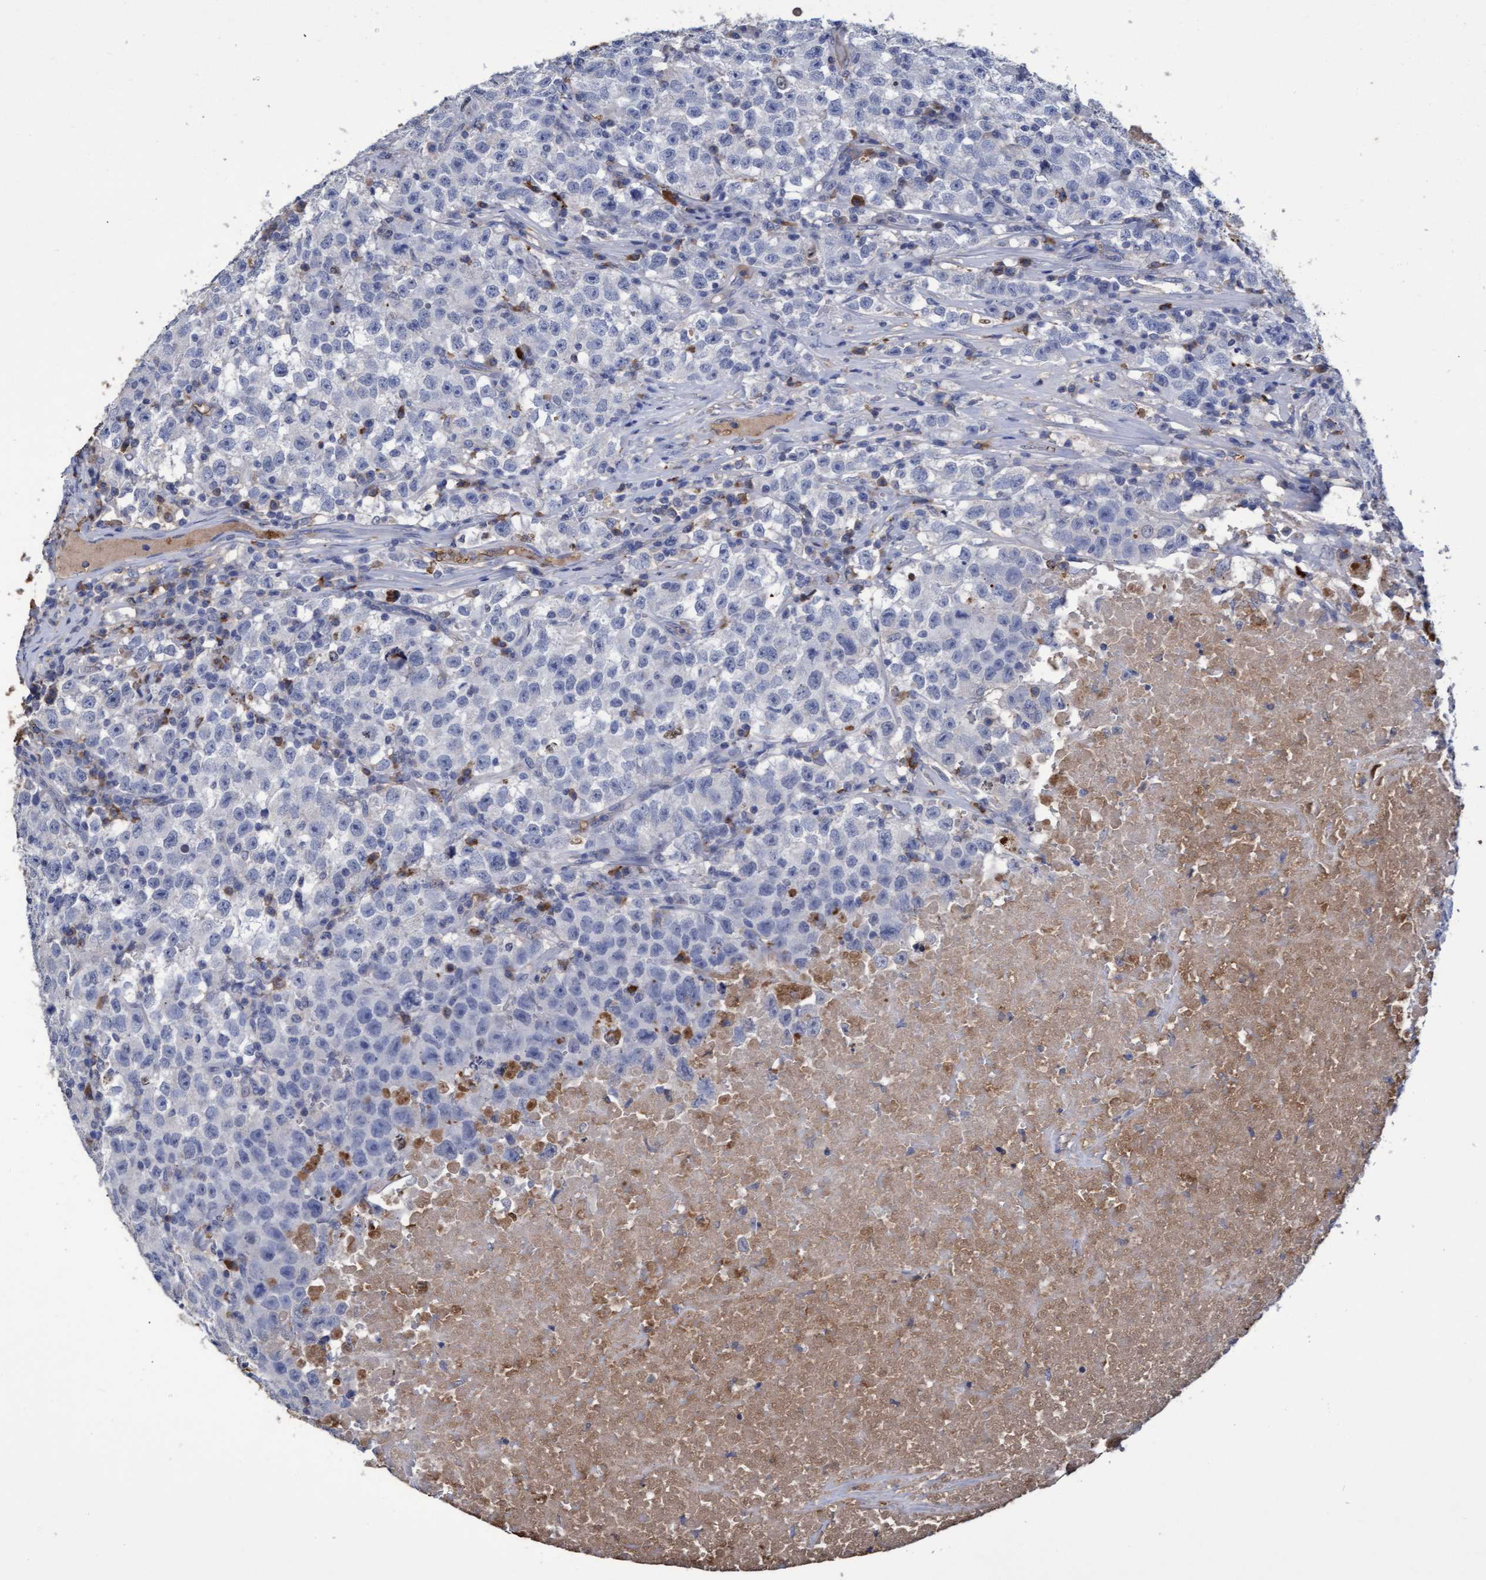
{"staining": {"intensity": "negative", "quantity": "none", "location": "none"}, "tissue": "testis cancer", "cell_type": "Tumor cells", "image_type": "cancer", "snomed": [{"axis": "morphology", "description": "Seminoma, NOS"}, {"axis": "topography", "description": "Testis"}], "caption": "Tumor cells show no significant positivity in seminoma (testis). (DAB immunohistochemistry (IHC), high magnification).", "gene": "GPR39", "patient": {"sex": "male", "age": 22}}